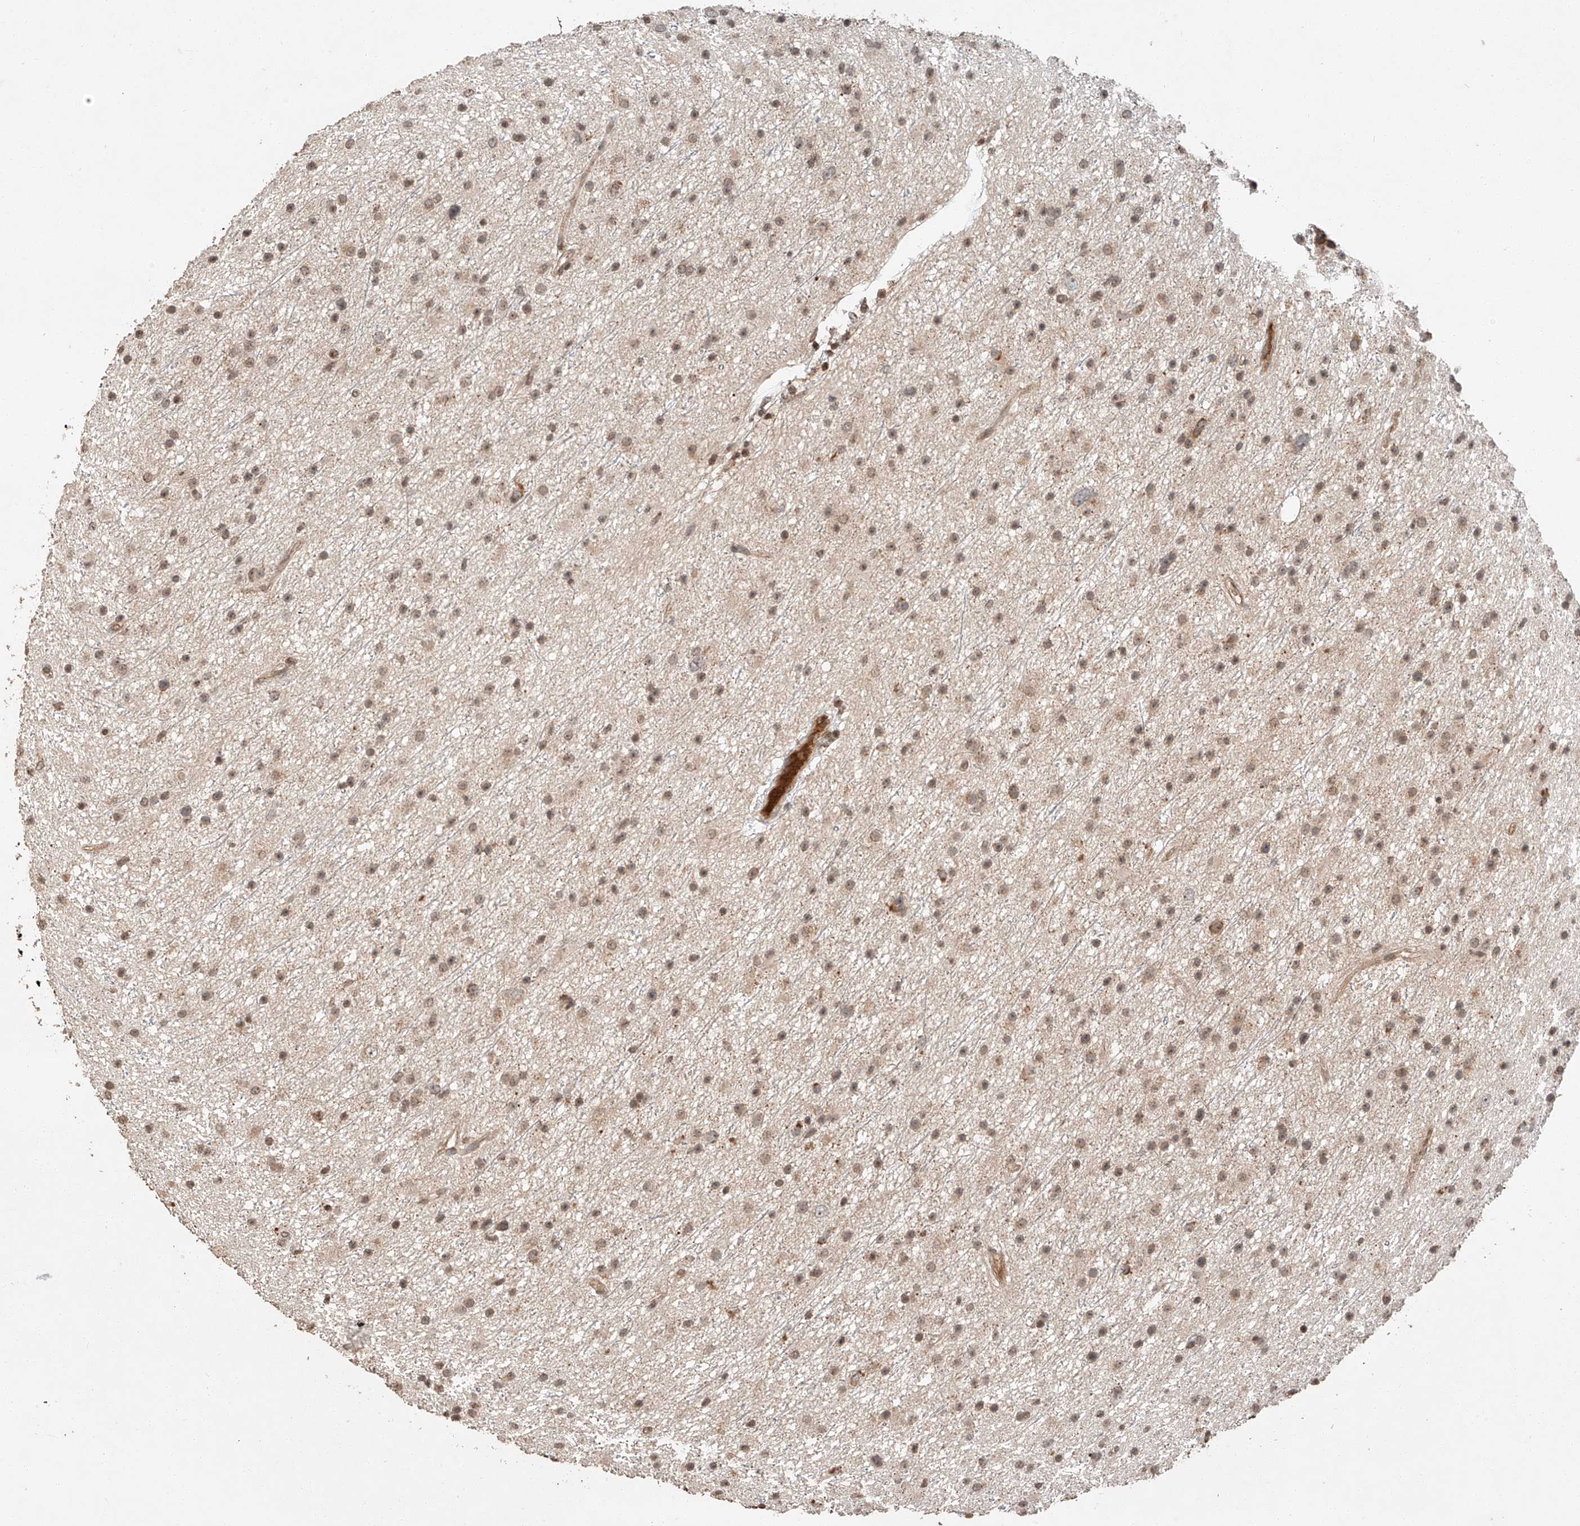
{"staining": {"intensity": "weak", "quantity": "25%-75%", "location": "nuclear"}, "tissue": "glioma", "cell_type": "Tumor cells", "image_type": "cancer", "snomed": [{"axis": "morphology", "description": "Glioma, malignant, Low grade"}, {"axis": "topography", "description": "Cerebral cortex"}], "caption": "Immunohistochemical staining of human low-grade glioma (malignant) displays low levels of weak nuclear protein staining in about 25%-75% of tumor cells.", "gene": "ARHGAP33", "patient": {"sex": "female", "age": 39}}